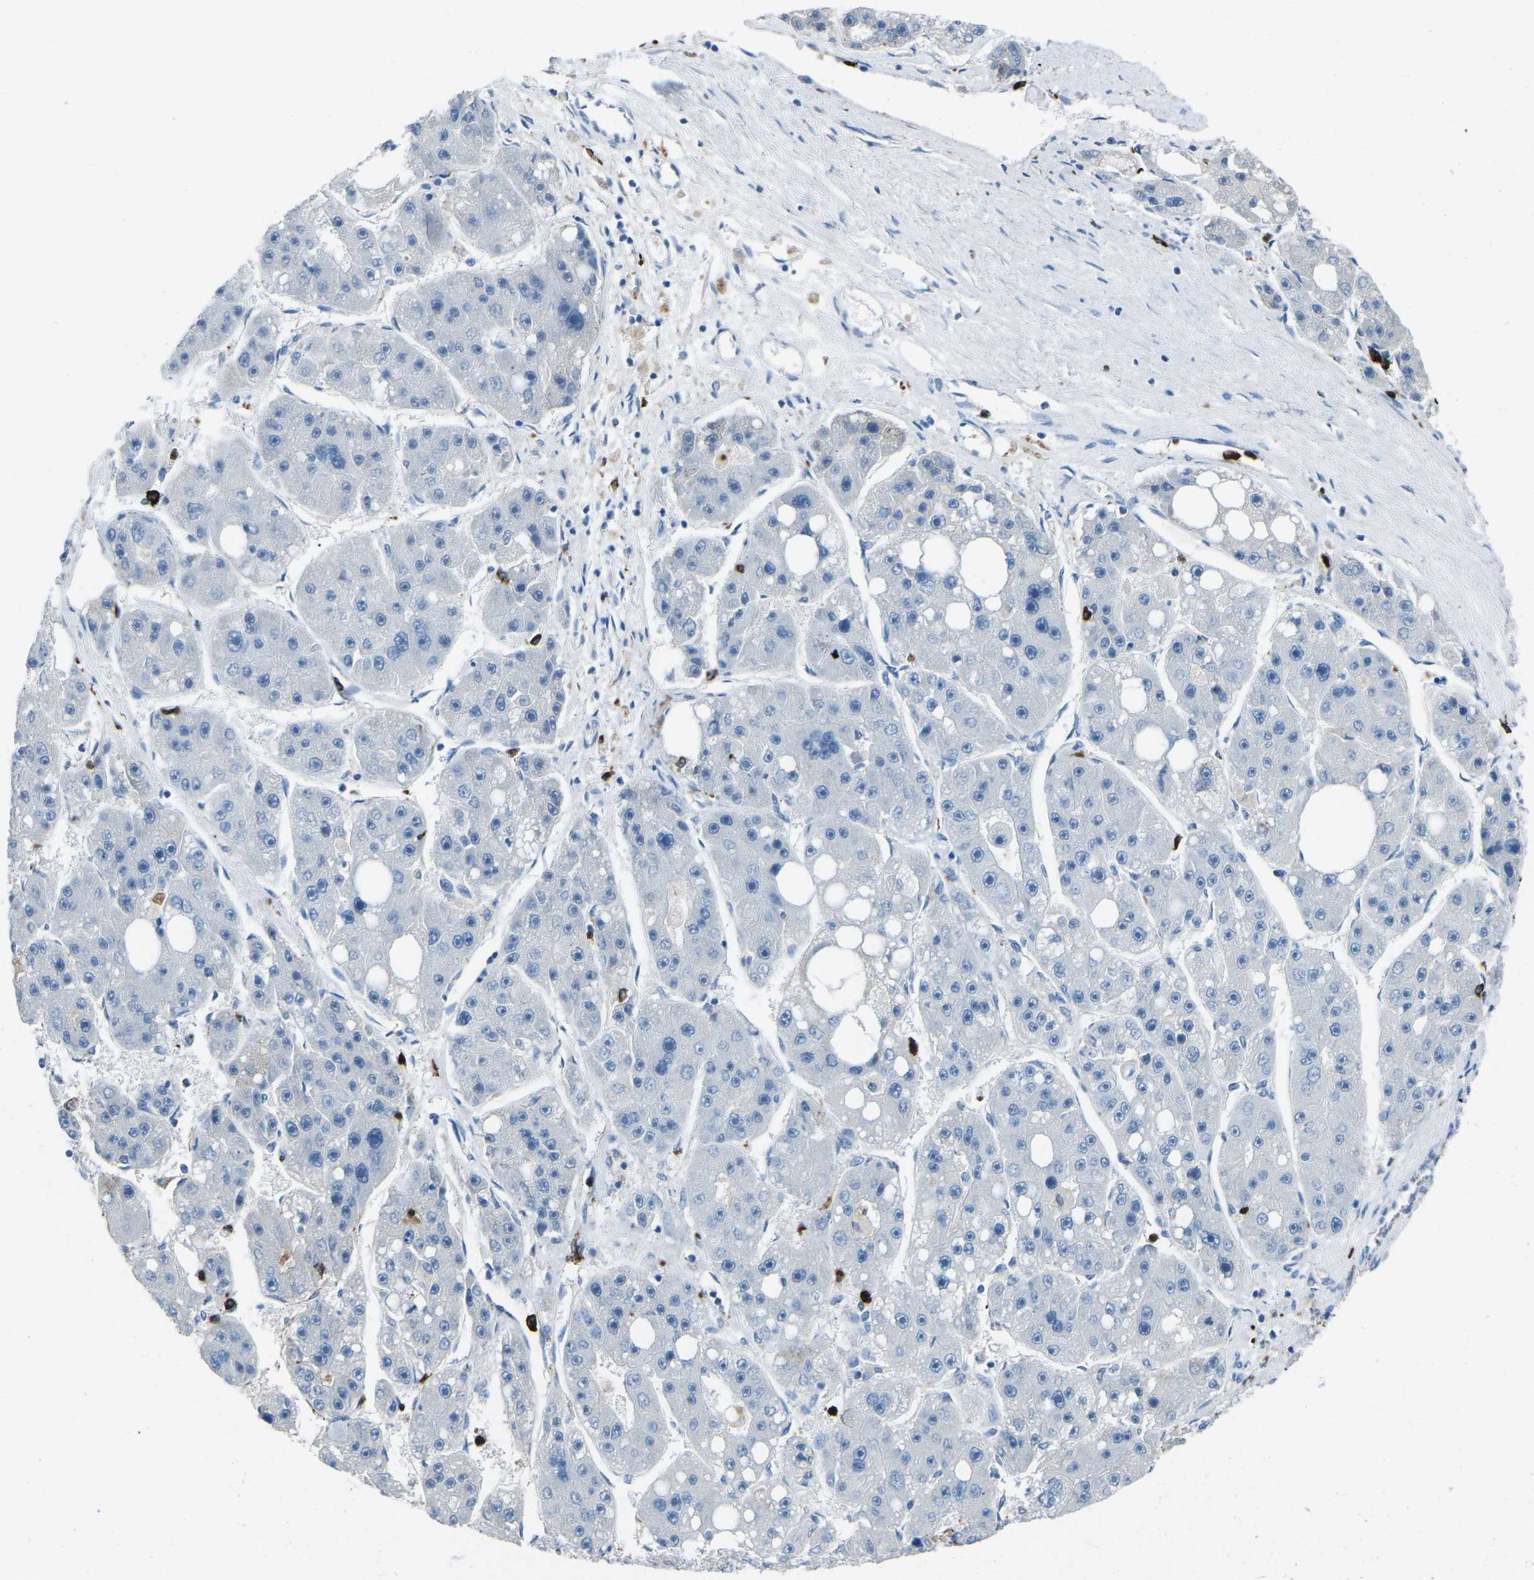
{"staining": {"intensity": "negative", "quantity": "none", "location": "none"}, "tissue": "liver cancer", "cell_type": "Tumor cells", "image_type": "cancer", "snomed": [{"axis": "morphology", "description": "Carcinoma, Hepatocellular, NOS"}, {"axis": "topography", "description": "Liver"}], "caption": "Immunohistochemistry photomicrograph of neoplastic tissue: liver cancer (hepatocellular carcinoma) stained with DAB reveals no significant protein expression in tumor cells.", "gene": "FCN1", "patient": {"sex": "female", "age": 61}}